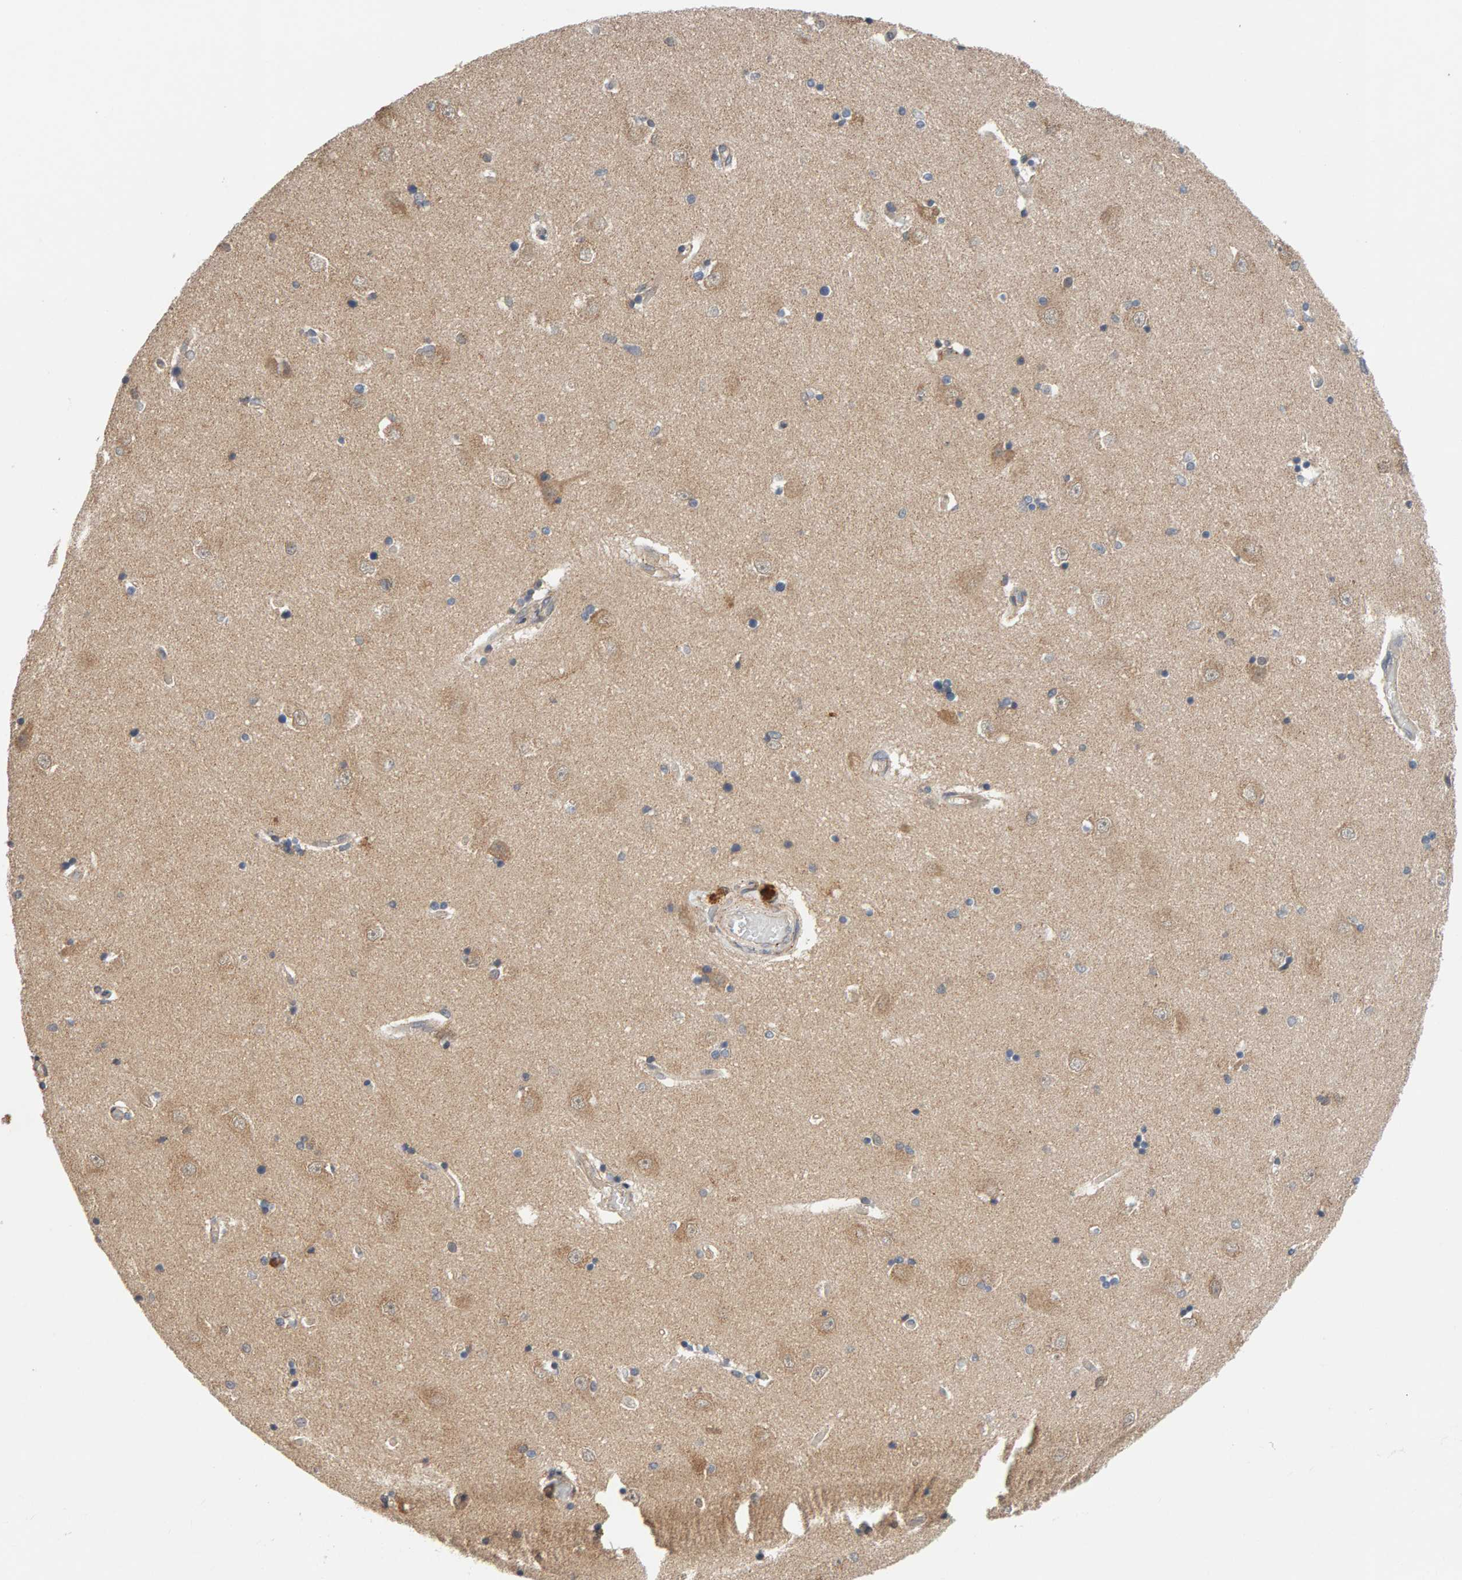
{"staining": {"intensity": "negative", "quantity": "none", "location": "none"}, "tissue": "hippocampus", "cell_type": "Glial cells", "image_type": "normal", "snomed": [{"axis": "morphology", "description": "Normal tissue, NOS"}, {"axis": "topography", "description": "Hippocampus"}], "caption": "An immunohistochemistry (IHC) photomicrograph of normal hippocampus is shown. There is no staining in glial cells of hippocampus.", "gene": "DNAJC7", "patient": {"sex": "male", "age": 45}}